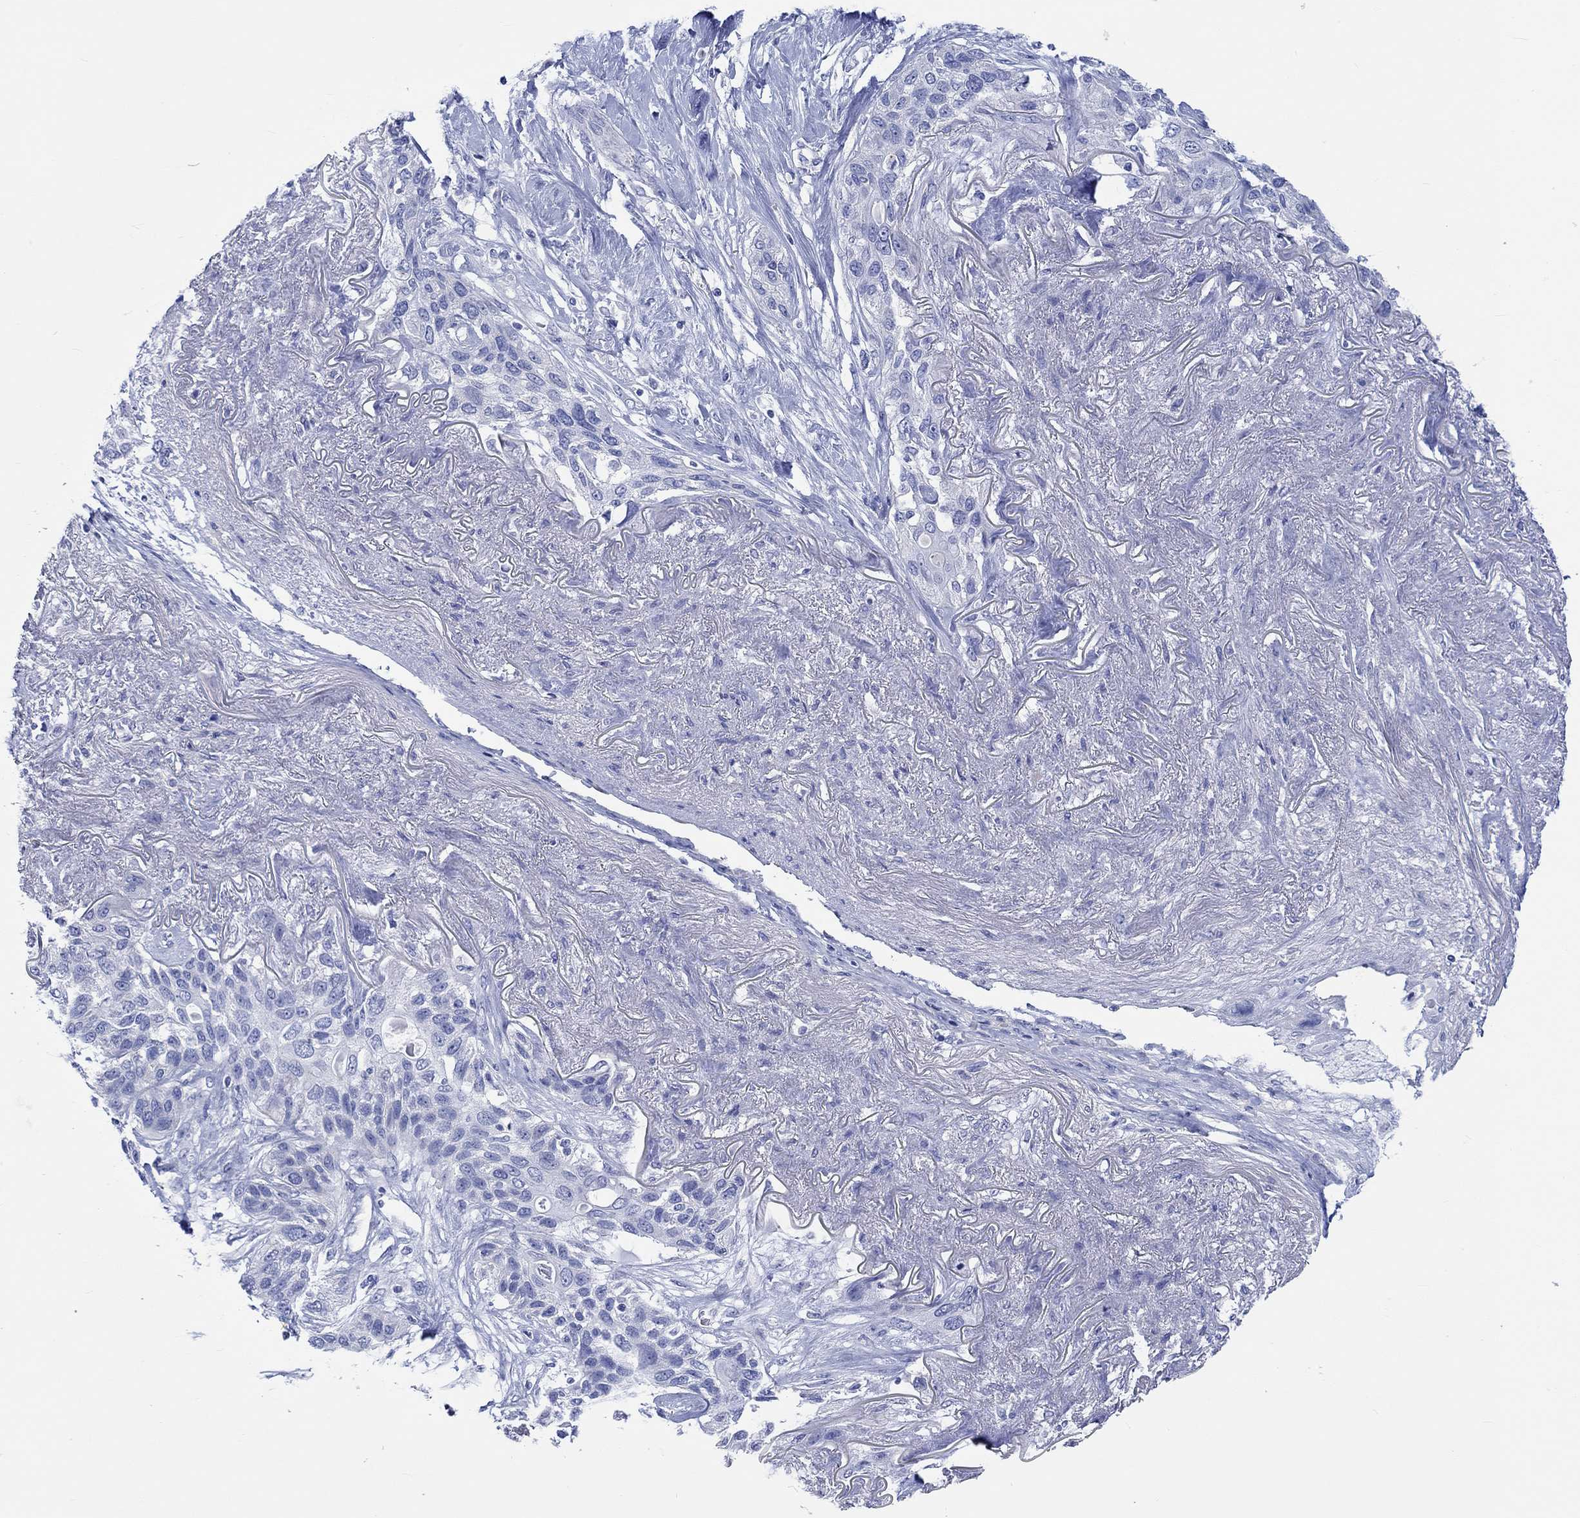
{"staining": {"intensity": "negative", "quantity": "none", "location": "none"}, "tissue": "lung cancer", "cell_type": "Tumor cells", "image_type": "cancer", "snomed": [{"axis": "morphology", "description": "Squamous cell carcinoma, NOS"}, {"axis": "topography", "description": "Lung"}], "caption": "Immunohistochemistry (IHC) micrograph of lung cancer stained for a protein (brown), which displays no positivity in tumor cells. (Stains: DAB immunohistochemistry with hematoxylin counter stain, Microscopy: brightfield microscopy at high magnification).", "gene": "CPLX2", "patient": {"sex": "female", "age": 70}}